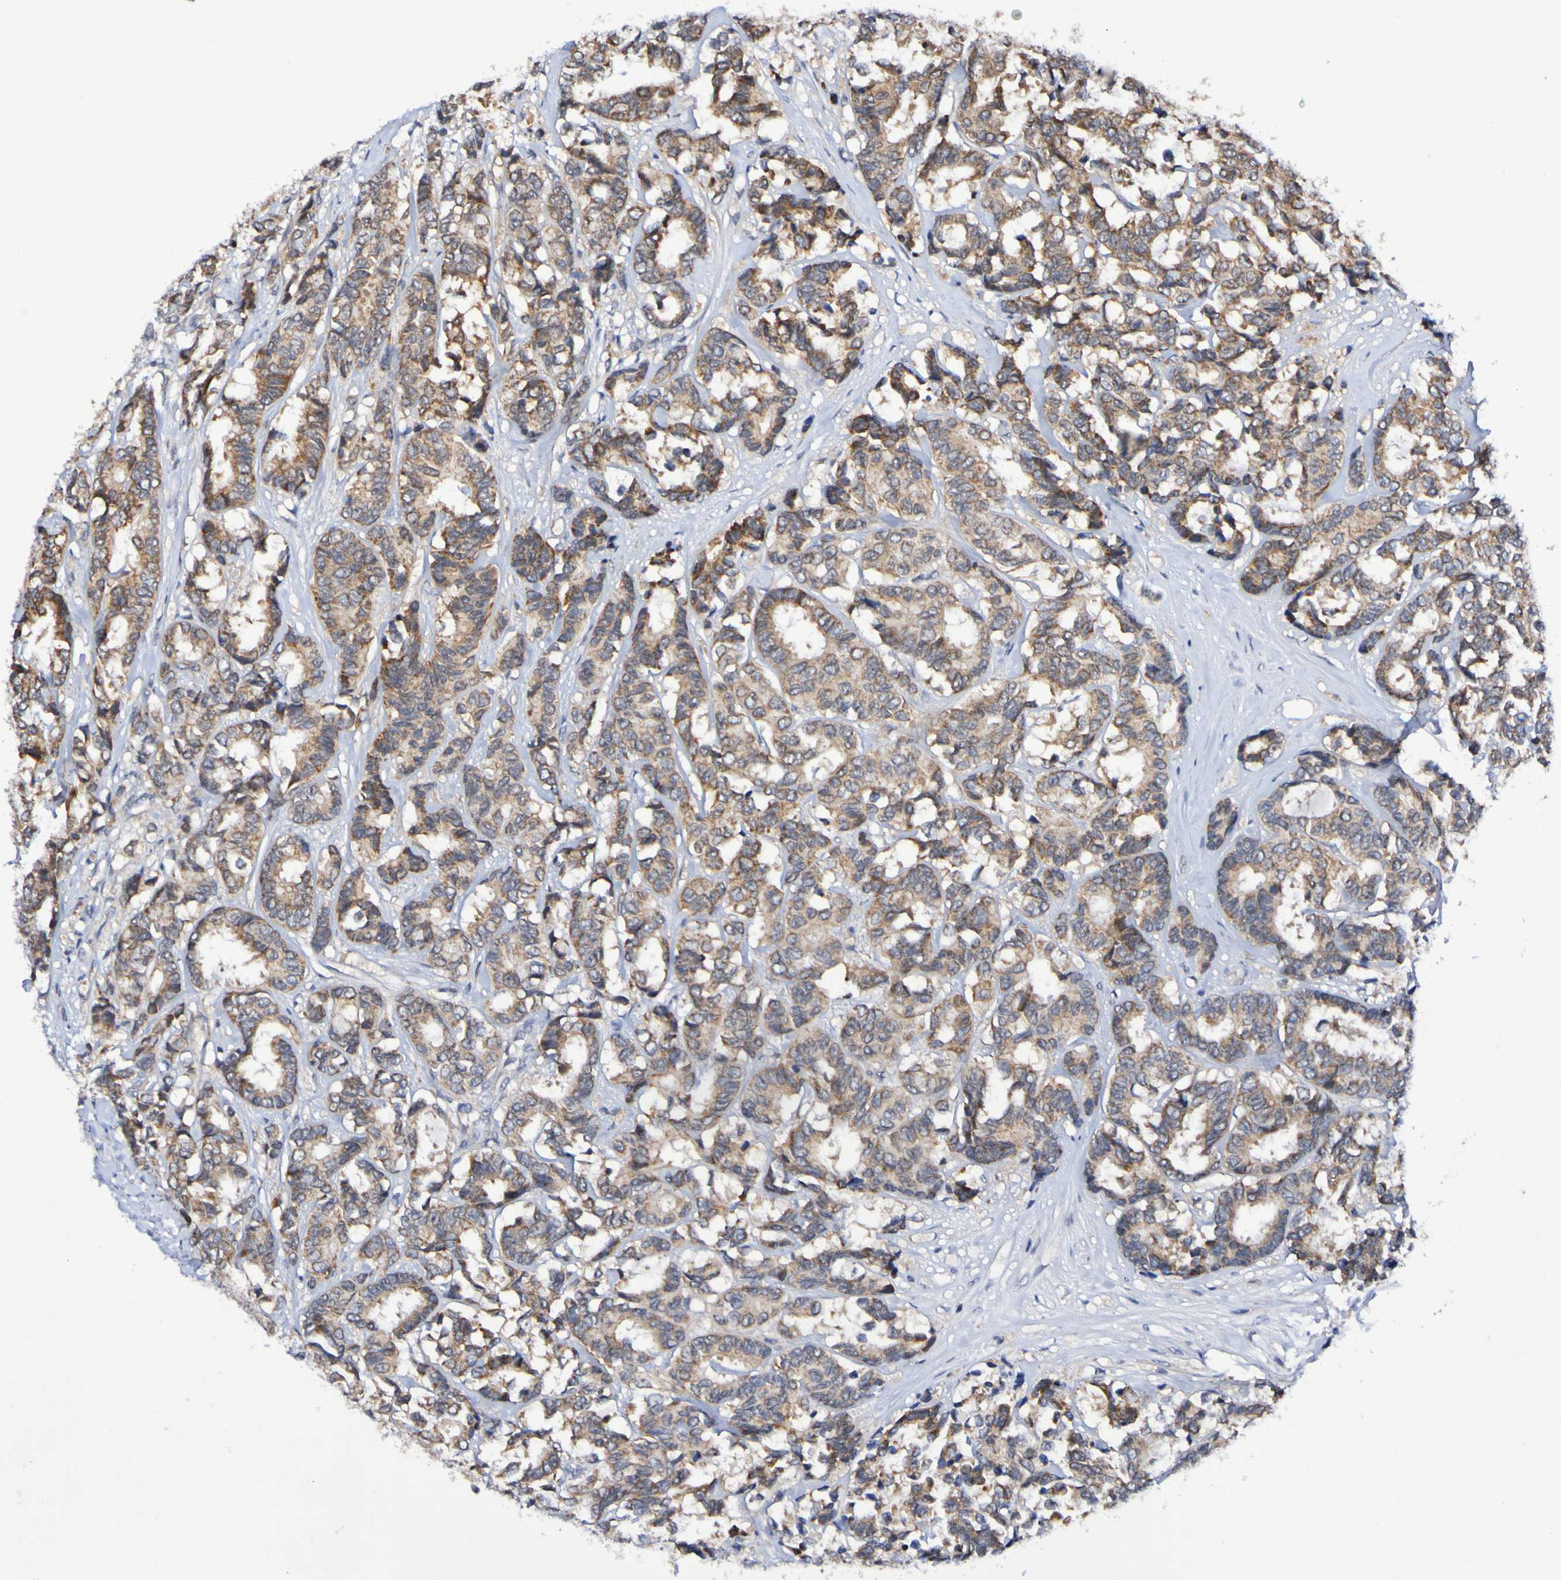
{"staining": {"intensity": "moderate", "quantity": ">75%", "location": "cytoplasmic/membranous"}, "tissue": "breast cancer", "cell_type": "Tumor cells", "image_type": "cancer", "snomed": [{"axis": "morphology", "description": "Duct carcinoma"}, {"axis": "topography", "description": "Breast"}], "caption": "This is an image of immunohistochemistry staining of breast intraductal carcinoma, which shows moderate staining in the cytoplasmic/membranous of tumor cells.", "gene": "PTP4A2", "patient": {"sex": "female", "age": 87}}